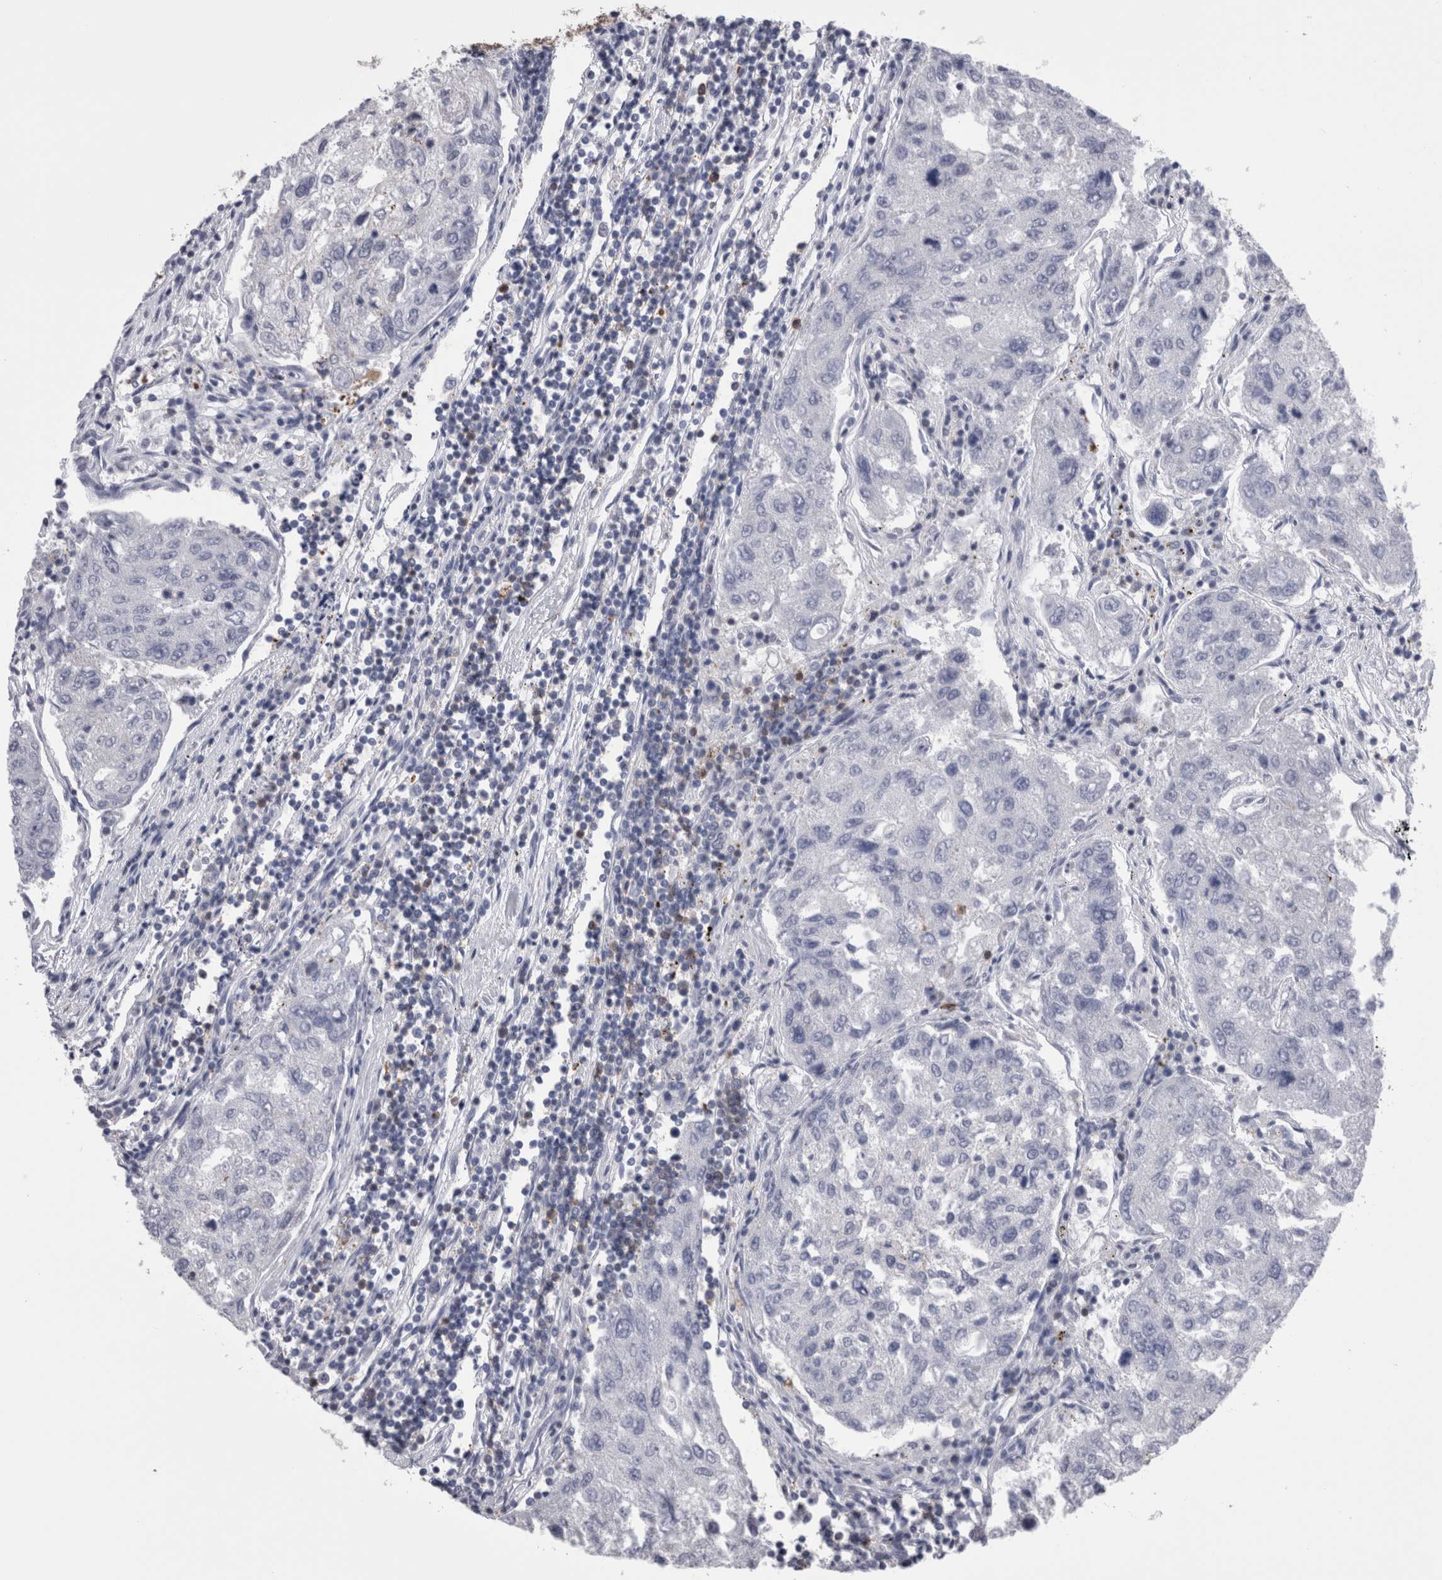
{"staining": {"intensity": "negative", "quantity": "none", "location": "none"}, "tissue": "urothelial cancer", "cell_type": "Tumor cells", "image_type": "cancer", "snomed": [{"axis": "morphology", "description": "Urothelial carcinoma, High grade"}, {"axis": "topography", "description": "Lymph node"}, {"axis": "topography", "description": "Urinary bladder"}], "caption": "Tumor cells are negative for brown protein staining in high-grade urothelial carcinoma.", "gene": "DCTN6", "patient": {"sex": "male", "age": 51}}